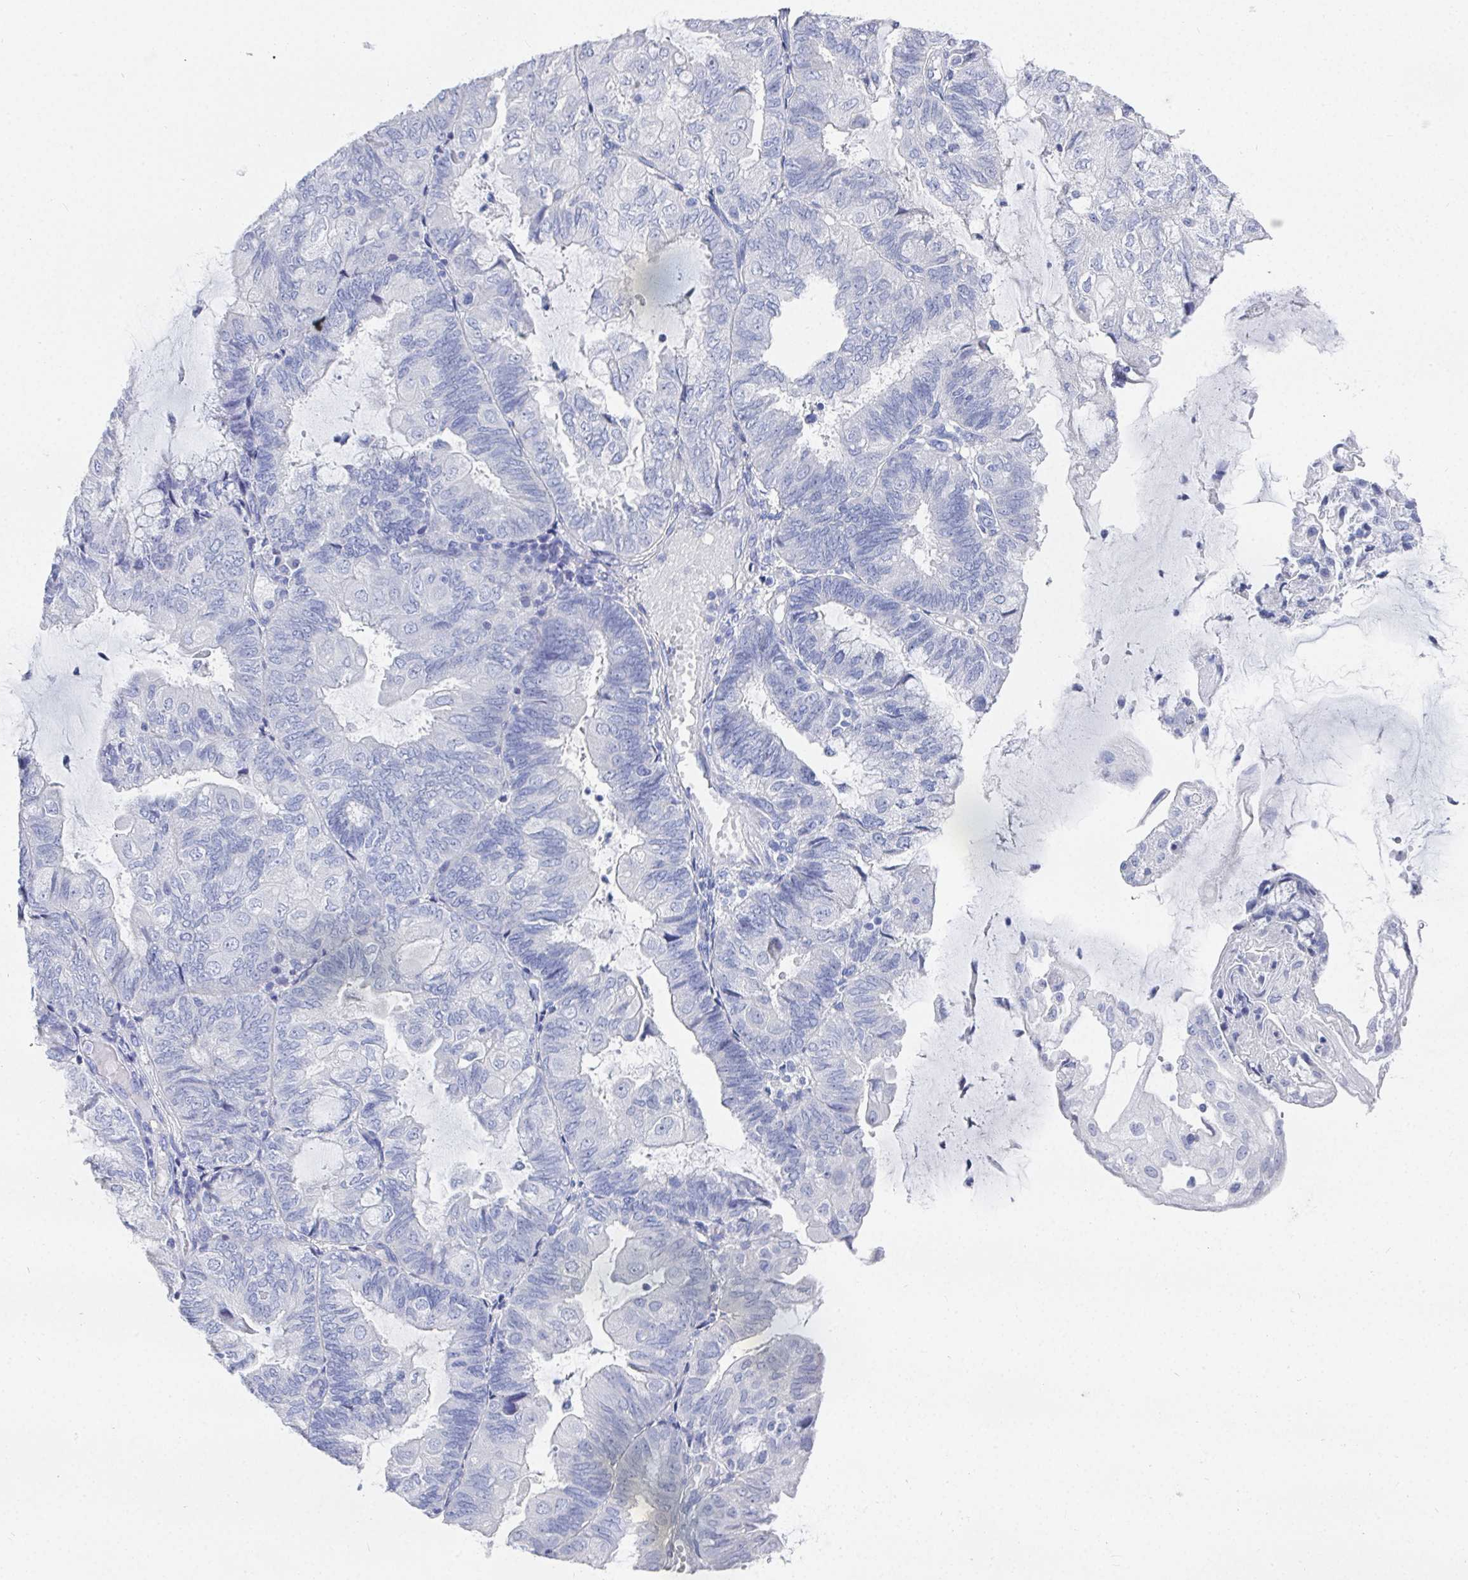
{"staining": {"intensity": "negative", "quantity": "none", "location": "none"}, "tissue": "endometrial cancer", "cell_type": "Tumor cells", "image_type": "cancer", "snomed": [{"axis": "morphology", "description": "Adenocarcinoma, NOS"}, {"axis": "topography", "description": "Endometrium"}], "caption": "A micrograph of endometrial adenocarcinoma stained for a protein reveals no brown staining in tumor cells.", "gene": "GRIA1", "patient": {"sex": "female", "age": 81}}